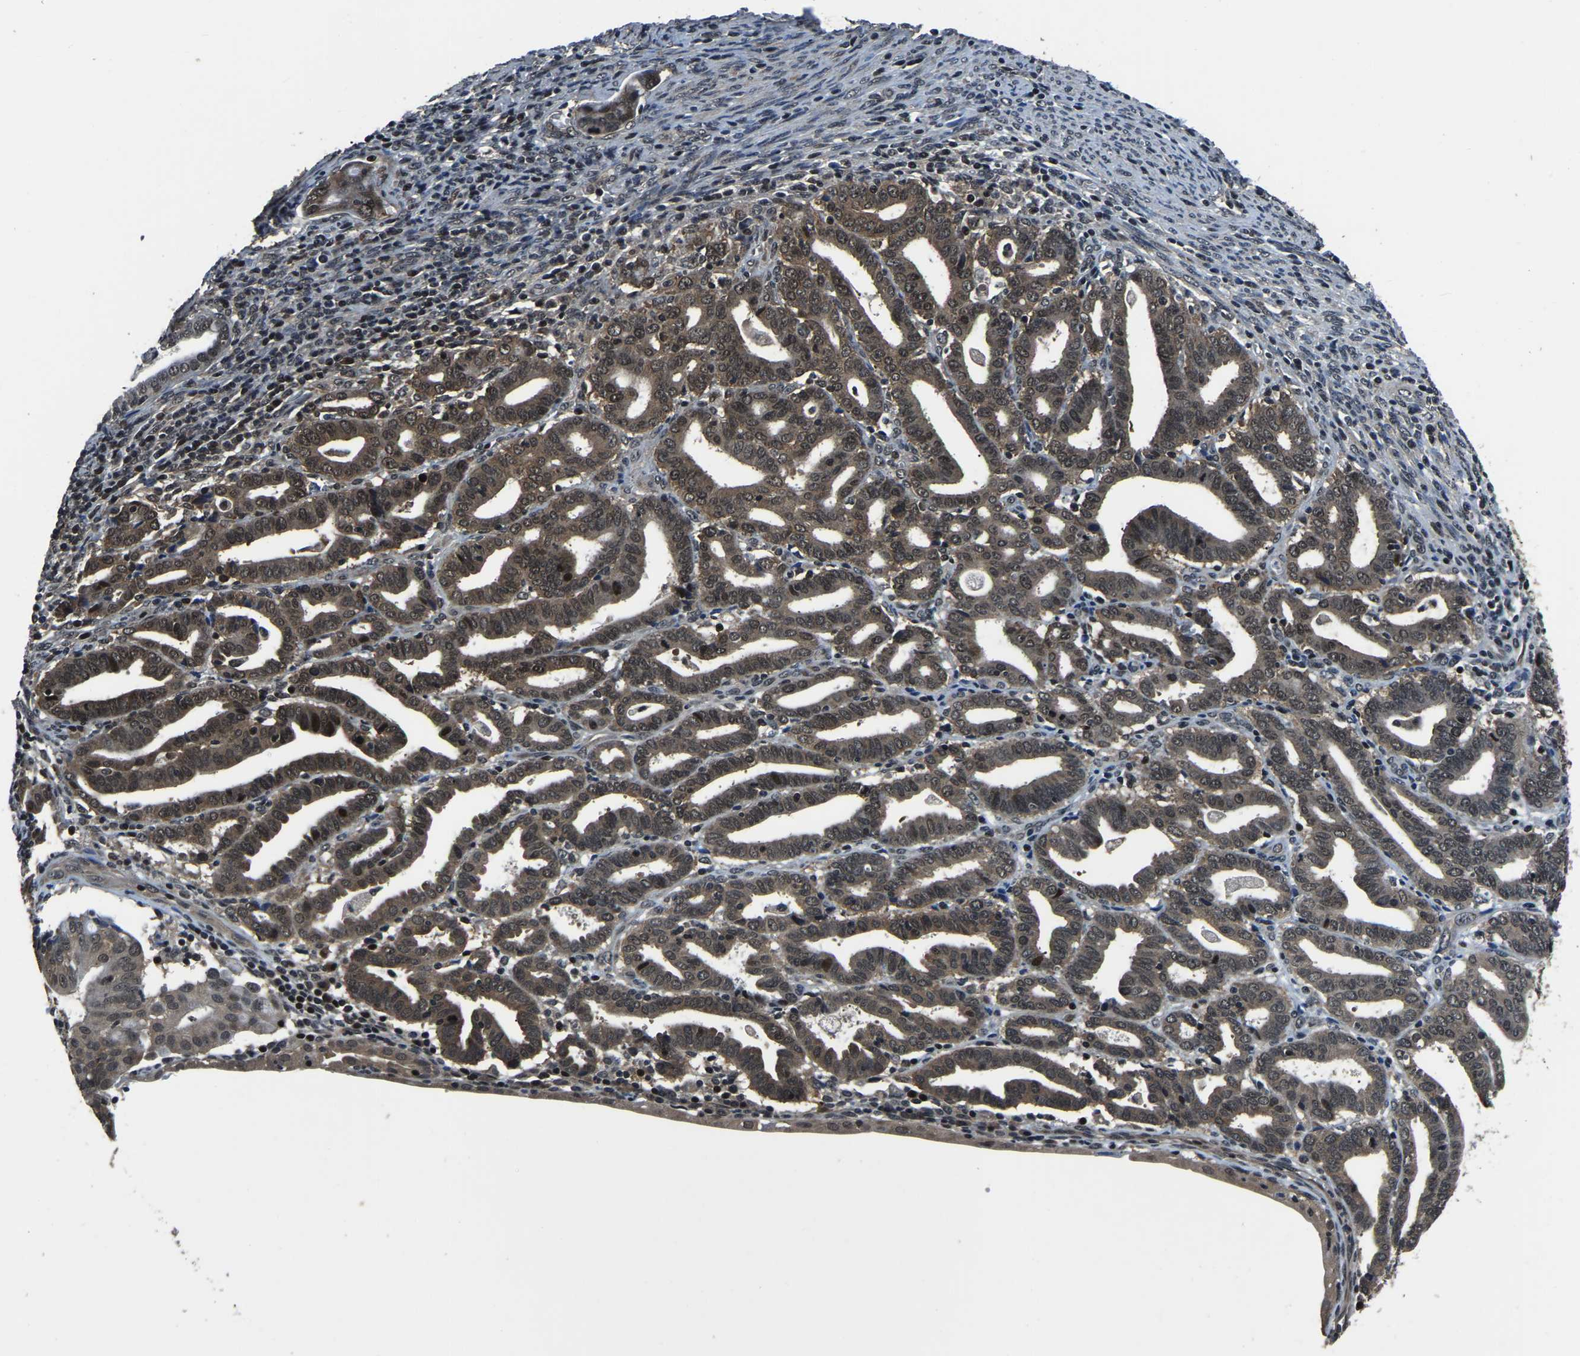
{"staining": {"intensity": "moderate", "quantity": ">75%", "location": "cytoplasmic/membranous,nuclear"}, "tissue": "endometrial cancer", "cell_type": "Tumor cells", "image_type": "cancer", "snomed": [{"axis": "morphology", "description": "Adenocarcinoma, NOS"}, {"axis": "topography", "description": "Uterus"}], "caption": "DAB (3,3'-diaminobenzidine) immunohistochemical staining of human endometrial cancer exhibits moderate cytoplasmic/membranous and nuclear protein staining in about >75% of tumor cells.", "gene": "ANKIB1", "patient": {"sex": "female", "age": 83}}